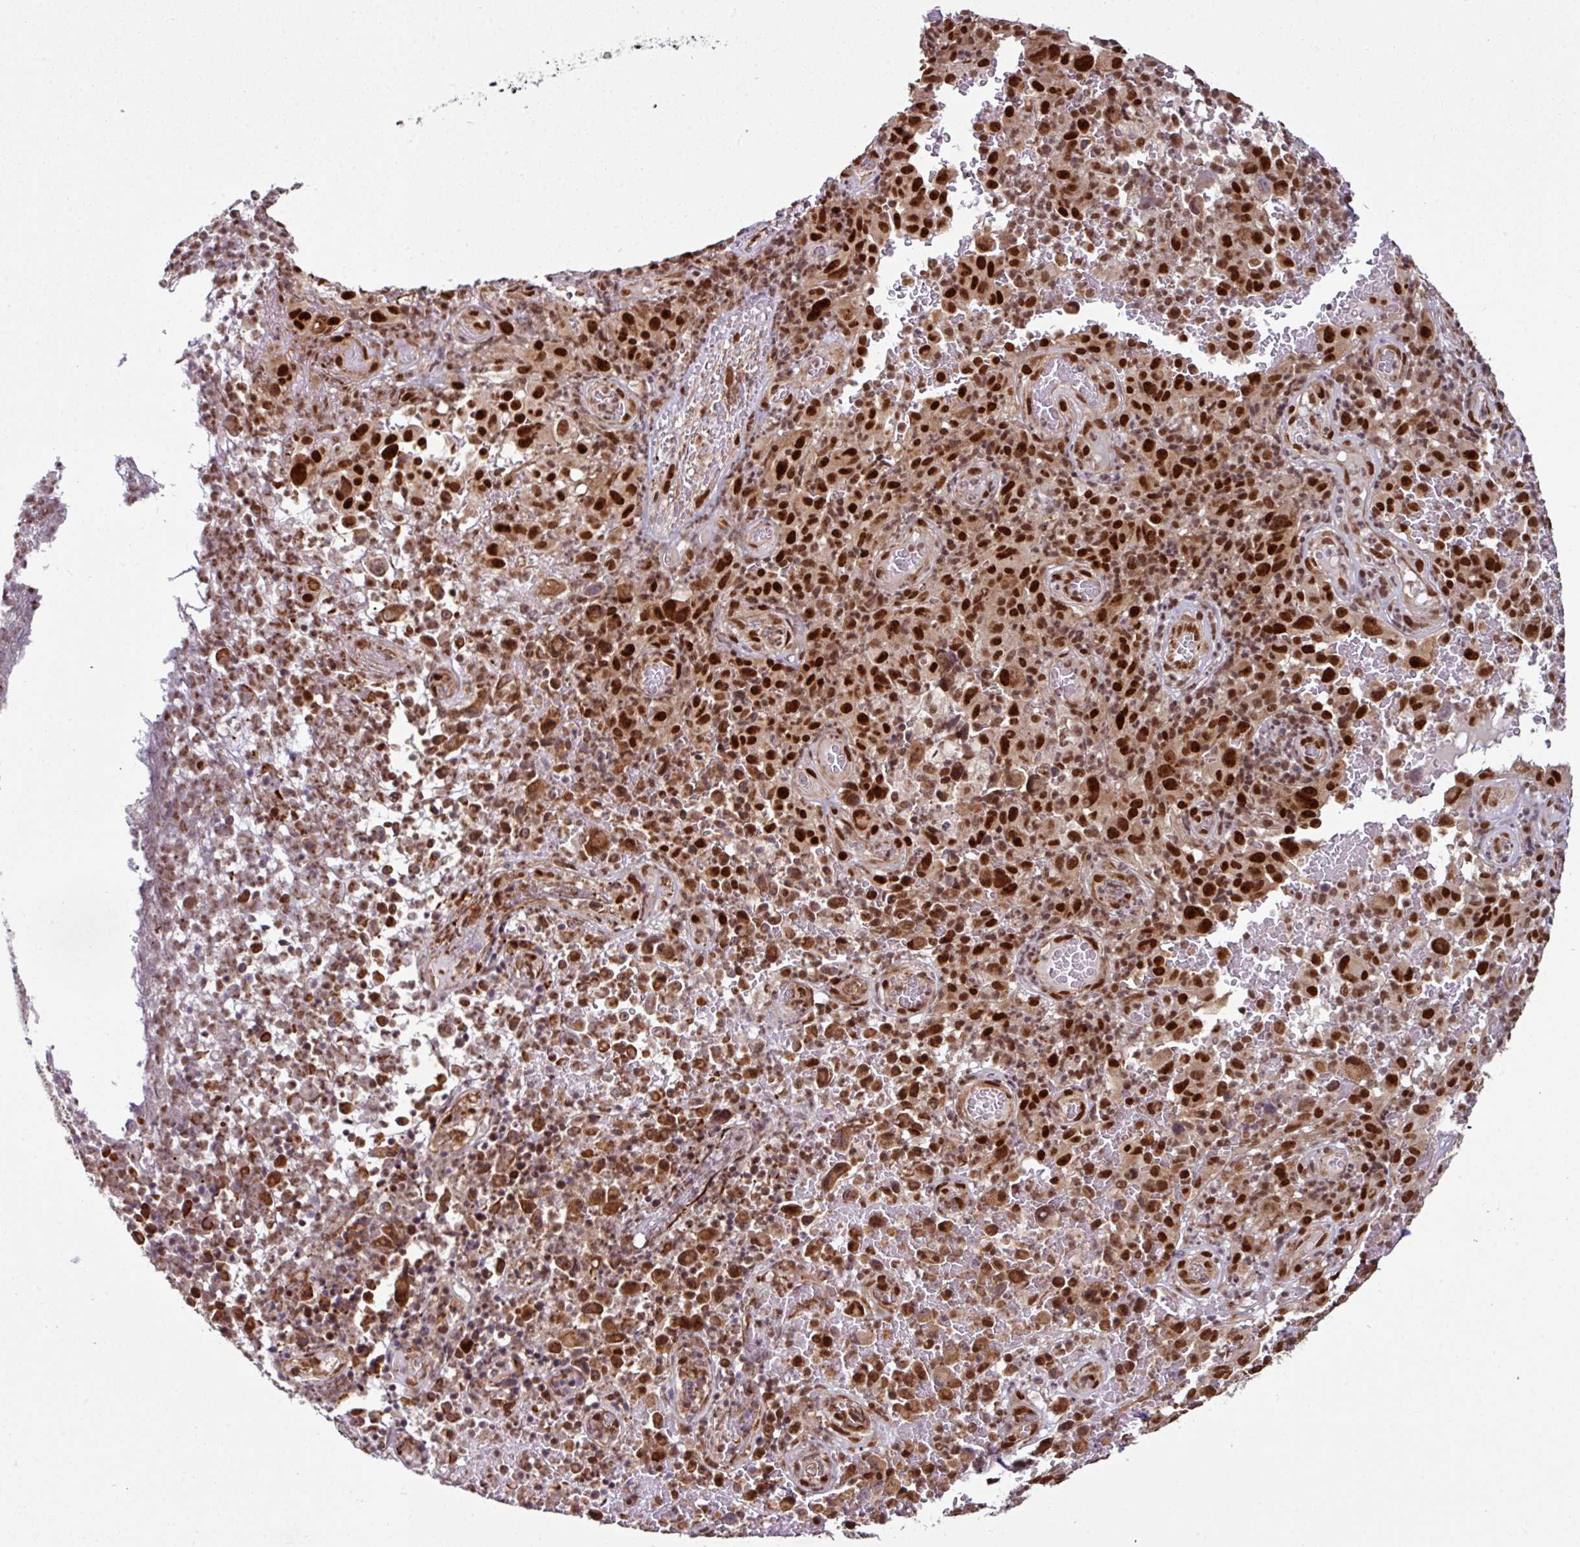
{"staining": {"intensity": "strong", "quantity": ">75%", "location": "nuclear"}, "tissue": "melanoma", "cell_type": "Tumor cells", "image_type": "cancer", "snomed": [{"axis": "morphology", "description": "Malignant melanoma, NOS"}, {"axis": "topography", "description": "Skin"}], "caption": "This micrograph shows IHC staining of human melanoma, with high strong nuclear staining in approximately >75% of tumor cells.", "gene": "MORF4L2", "patient": {"sex": "female", "age": 82}}